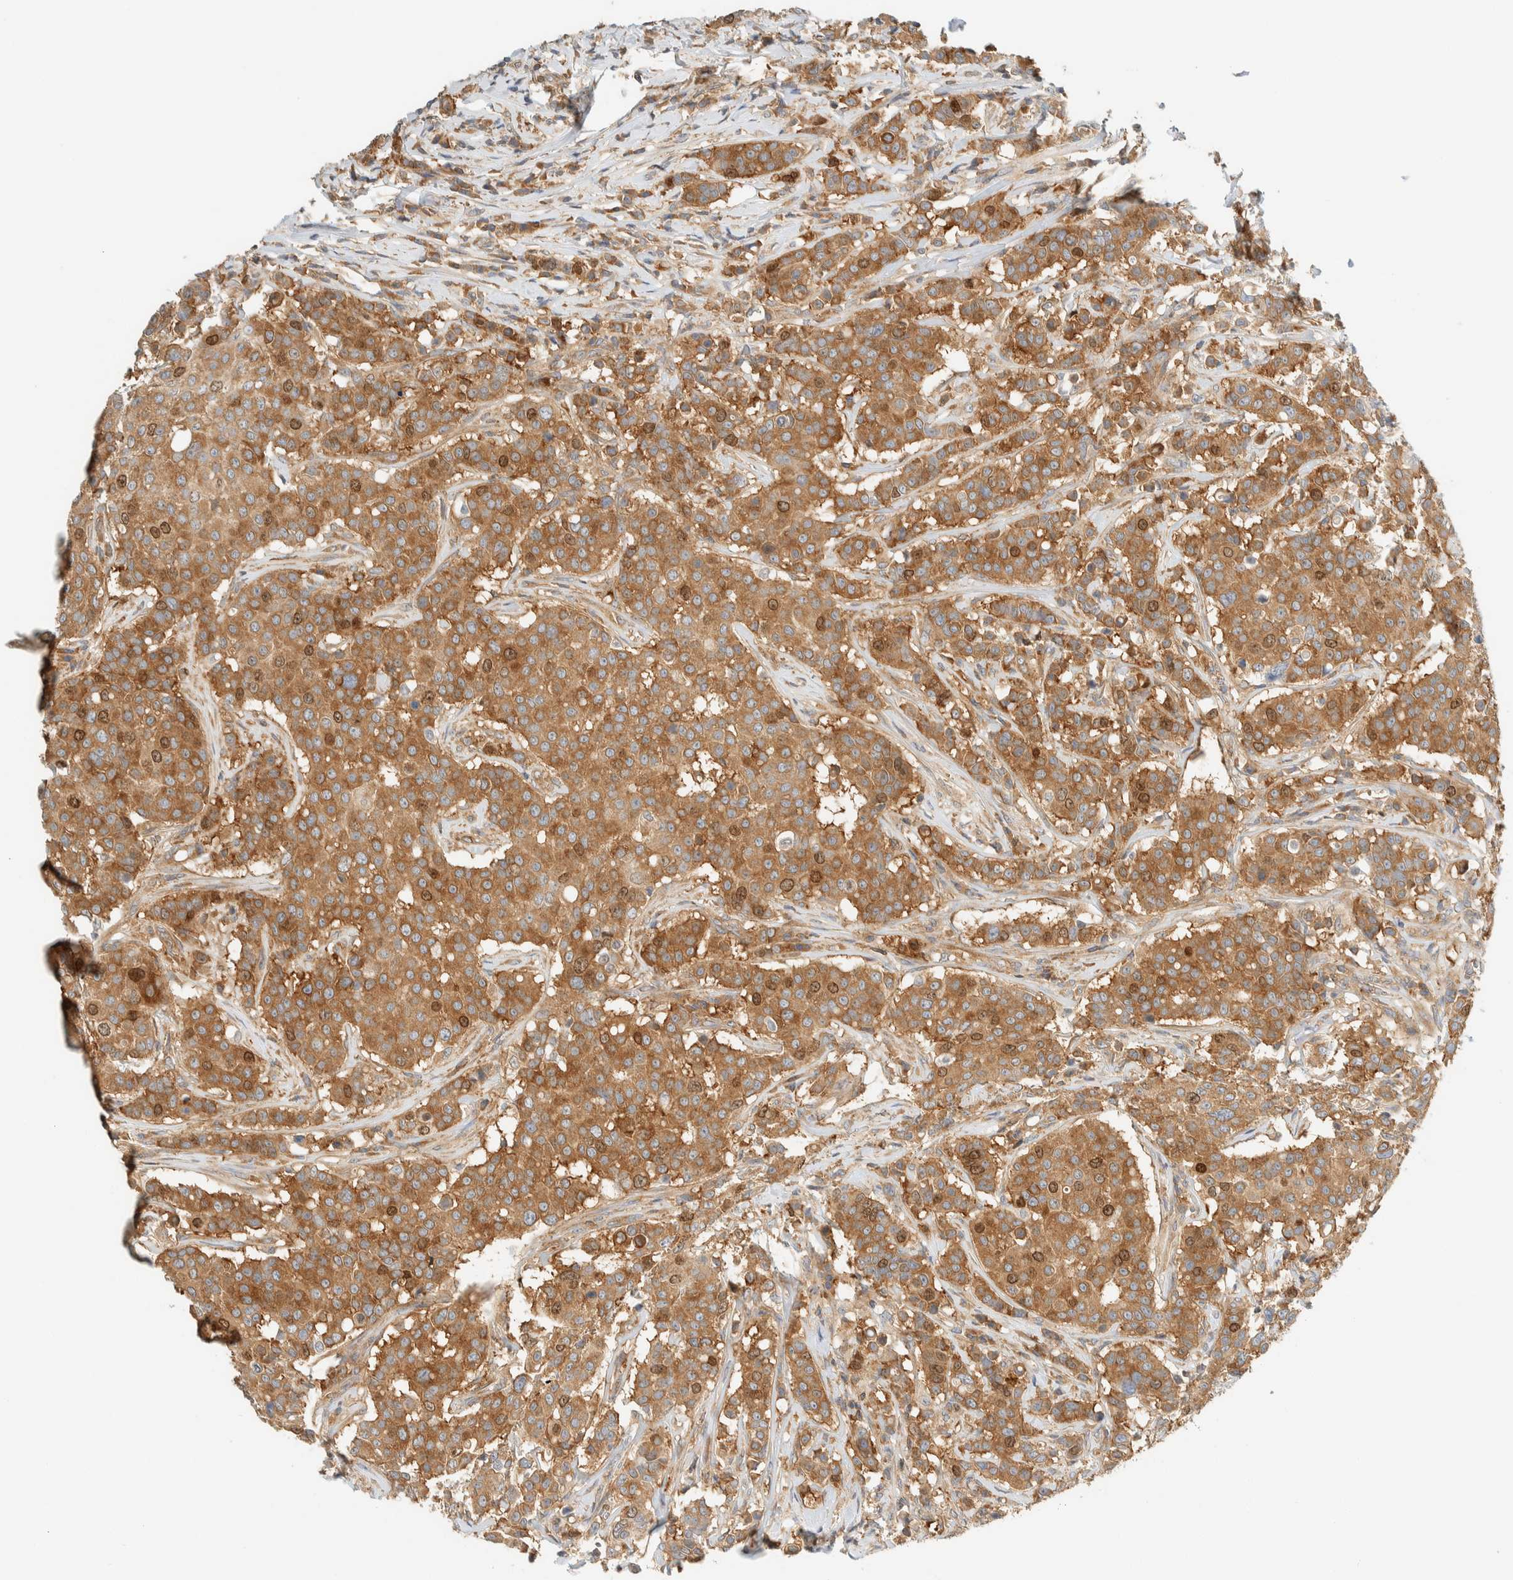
{"staining": {"intensity": "moderate", "quantity": ">75%", "location": "cytoplasmic/membranous"}, "tissue": "breast cancer", "cell_type": "Tumor cells", "image_type": "cancer", "snomed": [{"axis": "morphology", "description": "Duct carcinoma"}, {"axis": "topography", "description": "Breast"}], "caption": "The histopathology image reveals staining of breast cancer (invasive ductal carcinoma), revealing moderate cytoplasmic/membranous protein staining (brown color) within tumor cells. Ihc stains the protein of interest in brown and the nuclei are stained blue.", "gene": "ARFGEF1", "patient": {"sex": "female", "age": 27}}